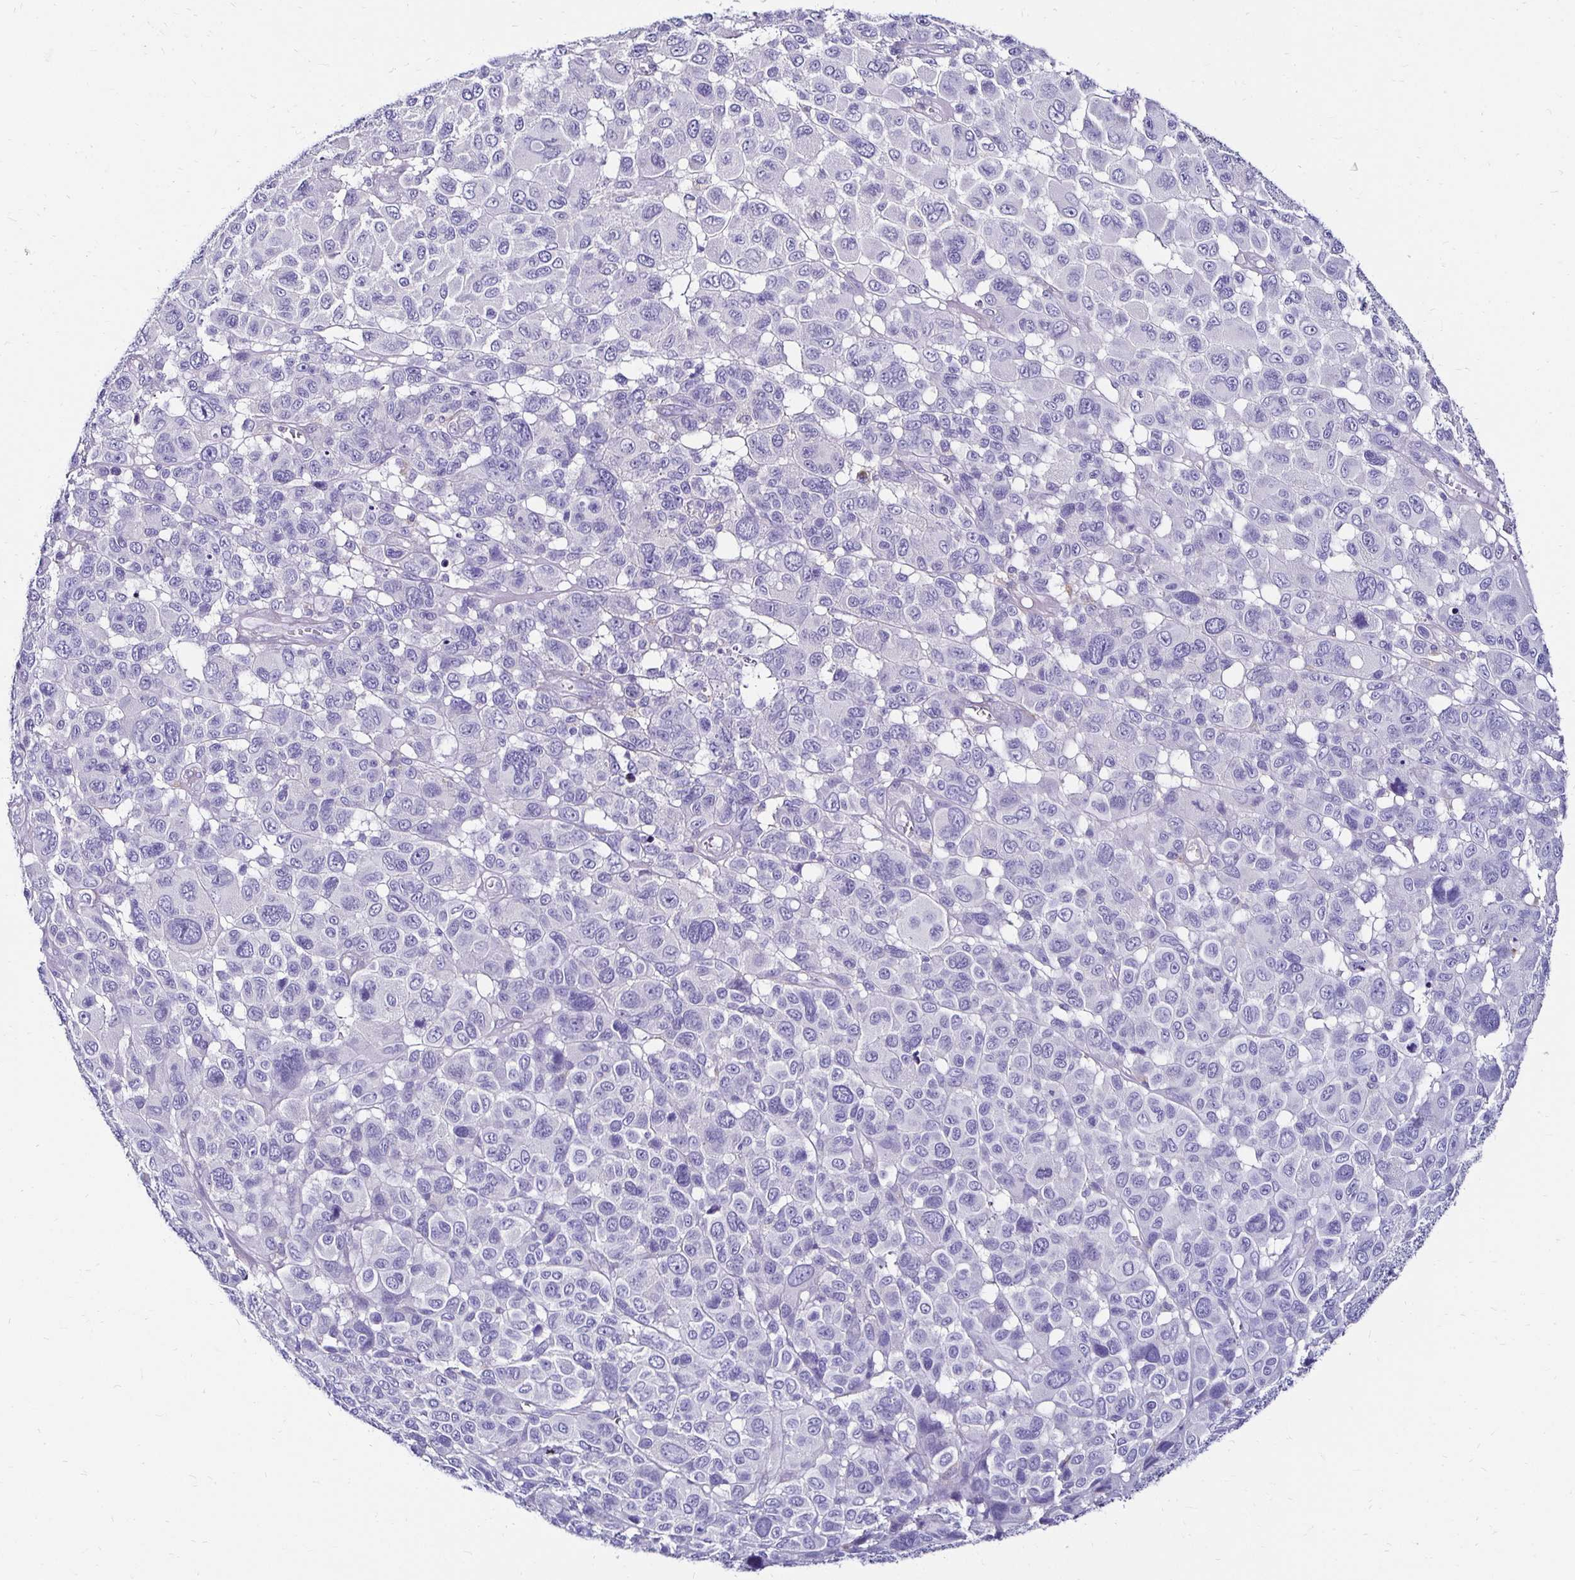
{"staining": {"intensity": "negative", "quantity": "none", "location": "none"}, "tissue": "melanoma", "cell_type": "Tumor cells", "image_type": "cancer", "snomed": [{"axis": "morphology", "description": "Malignant melanoma, NOS"}, {"axis": "topography", "description": "Skin"}], "caption": "IHC histopathology image of neoplastic tissue: human melanoma stained with DAB (3,3'-diaminobenzidine) exhibits no significant protein expression in tumor cells.", "gene": "KCNT1", "patient": {"sex": "female", "age": 66}}